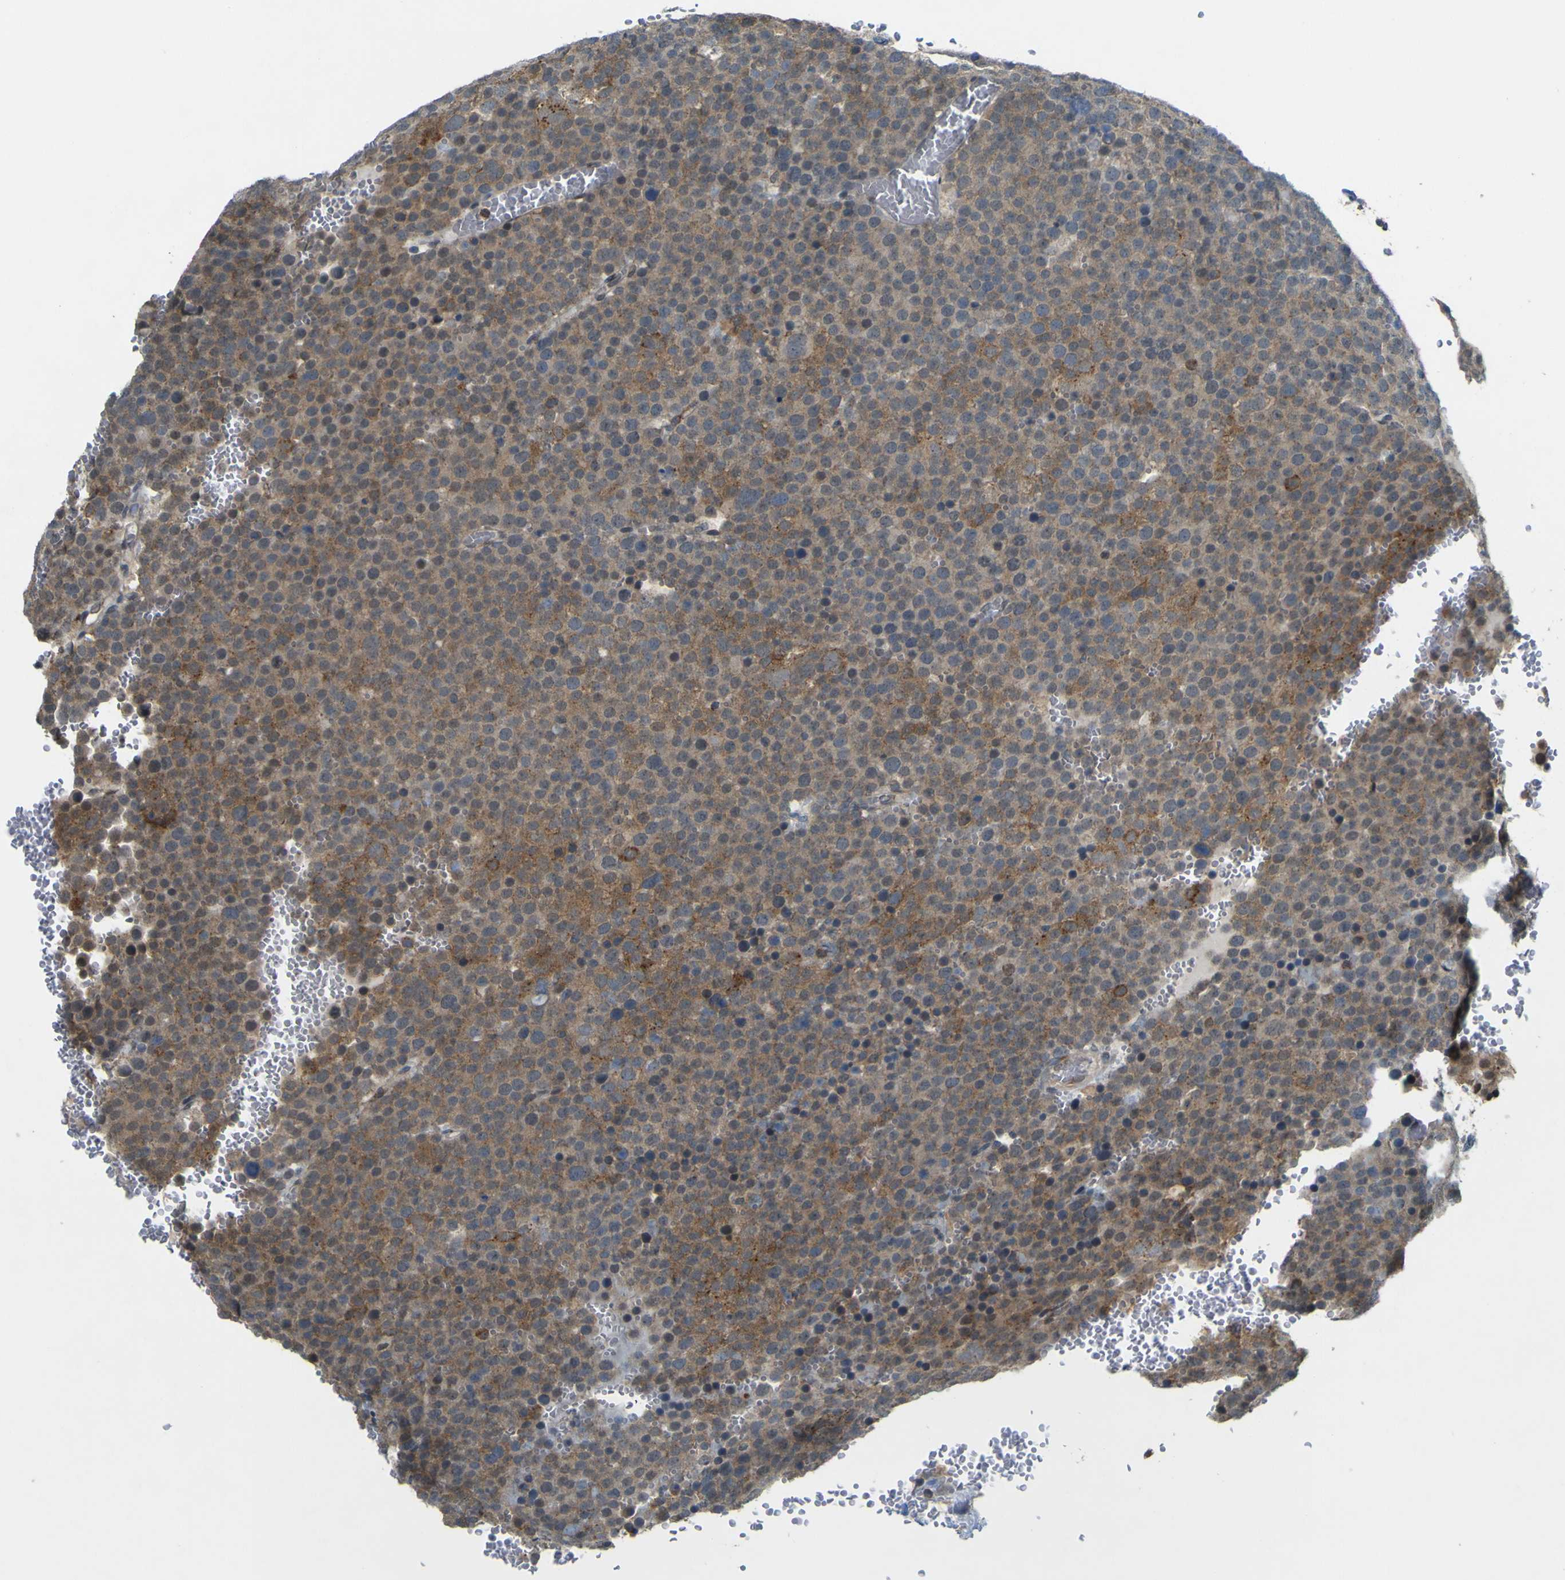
{"staining": {"intensity": "moderate", "quantity": "25%-75%", "location": "cytoplasmic/membranous"}, "tissue": "testis cancer", "cell_type": "Tumor cells", "image_type": "cancer", "snomed": [{"axis": "morphology", "description": "Seminoma, NOS"}, {"axis": "topography", "description": "Testis"}], "caption": "This micrograph shows IHC staining of human seminoma (testis), with medium moderate cytoplasmic/membranous positivity in approximately 25%-75% of tumor cells.", "gene": "IGF2R", "patient": {"sex": "male", "age": 71}}